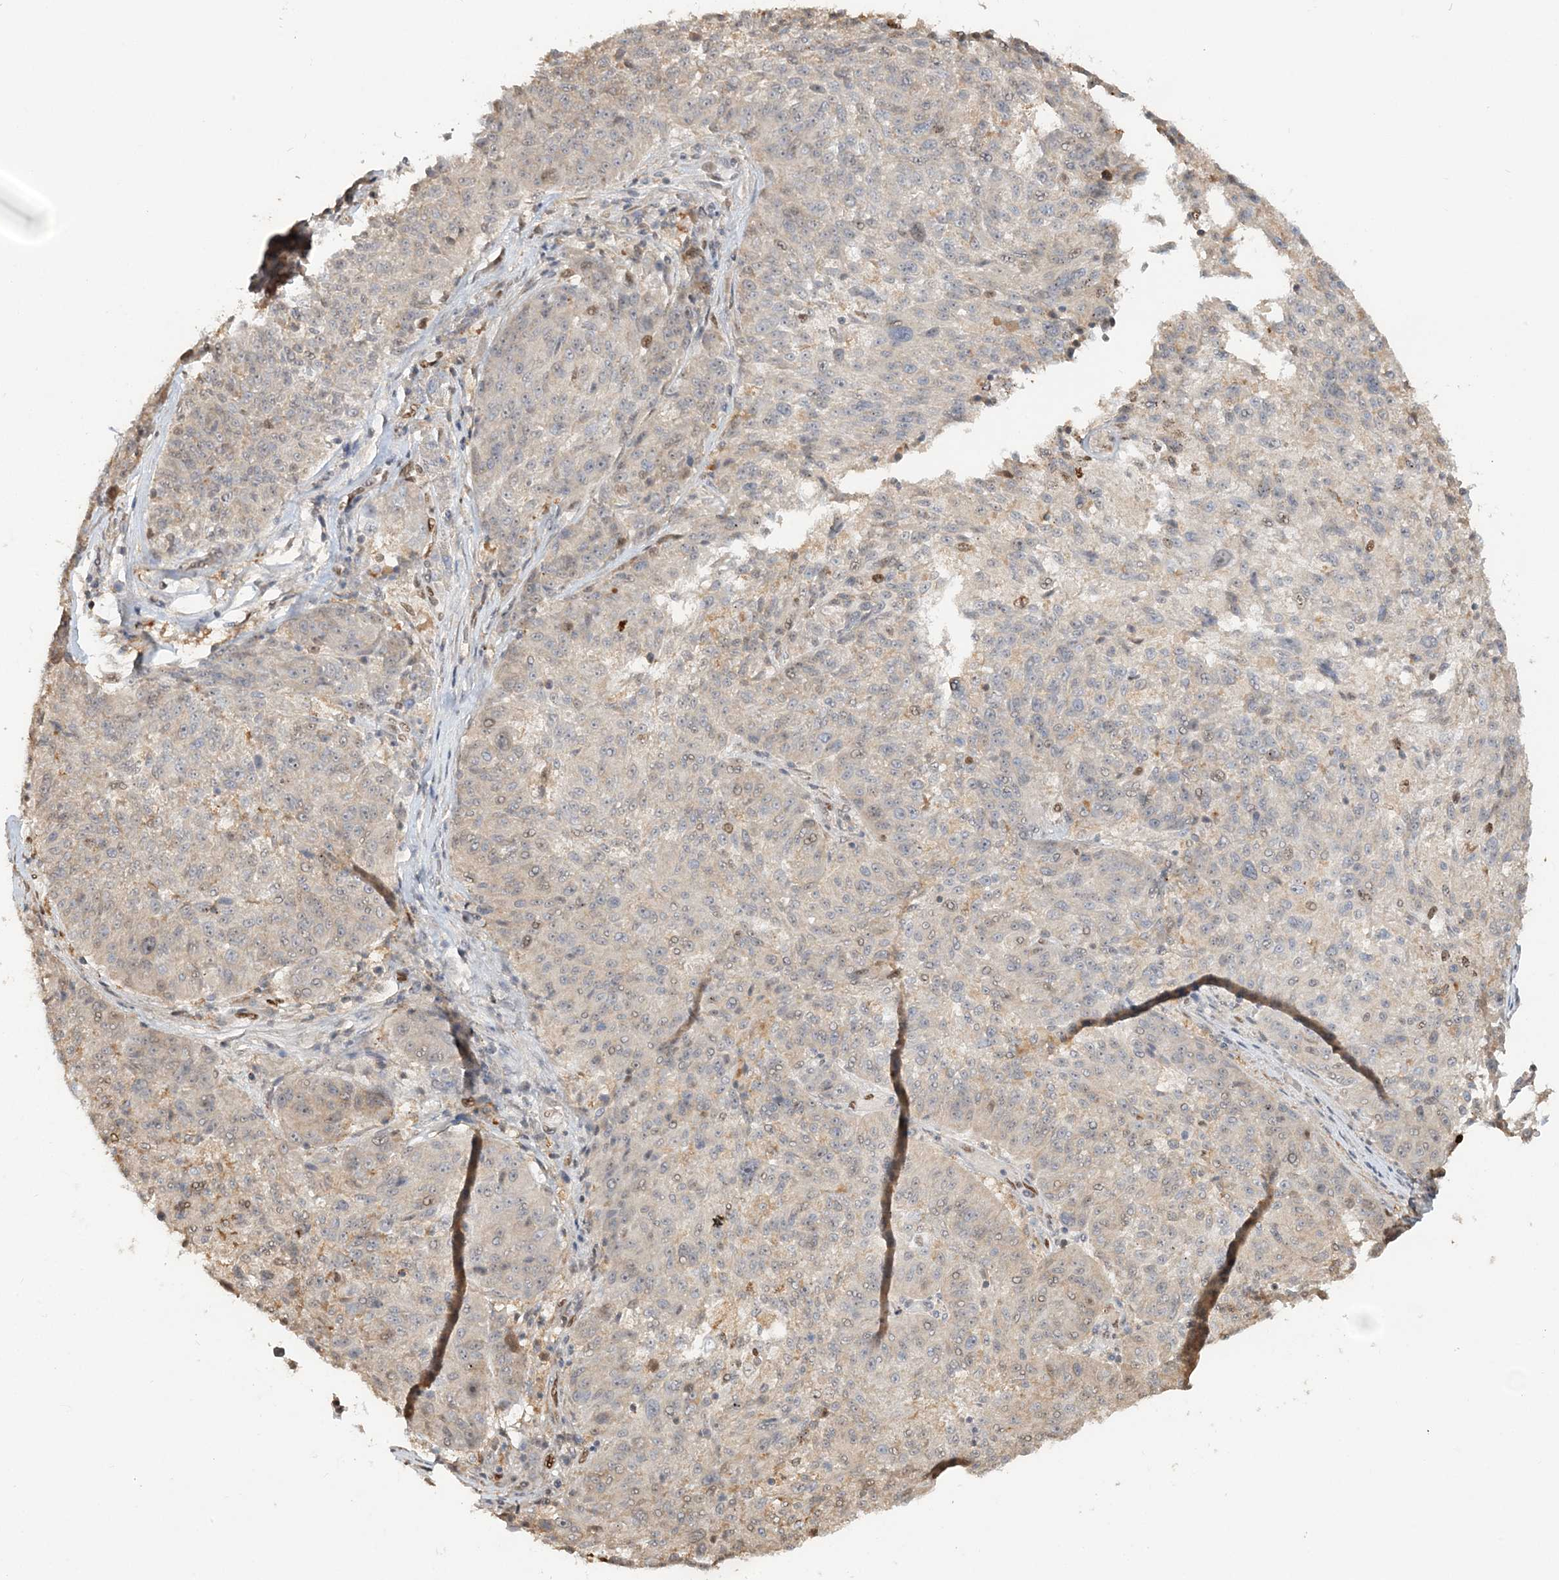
{"staining": {"intensity": "weak", "quantity": "<25%", "location": "cytoplasmic/membranous"}, "tissue": "melanoma", "cell_type": "Tumor cells", "image_type": "cancer", "snomed": [{"axis": "morphology", "description": "Malignant melanoma, NOS"}, {"axis": "topography", "description": "Skin"}], "caption": "An immunohistochemistry photomicrograph of melanoma is shown. There is no staining in tumor cells of melanoma. (DAB (3,3'-diaminobenzidine) IHC visualized using brightfield microscopy, high magnification).", "gene": "SUMO2", "patient": {"sex": "male", "age": 53}}